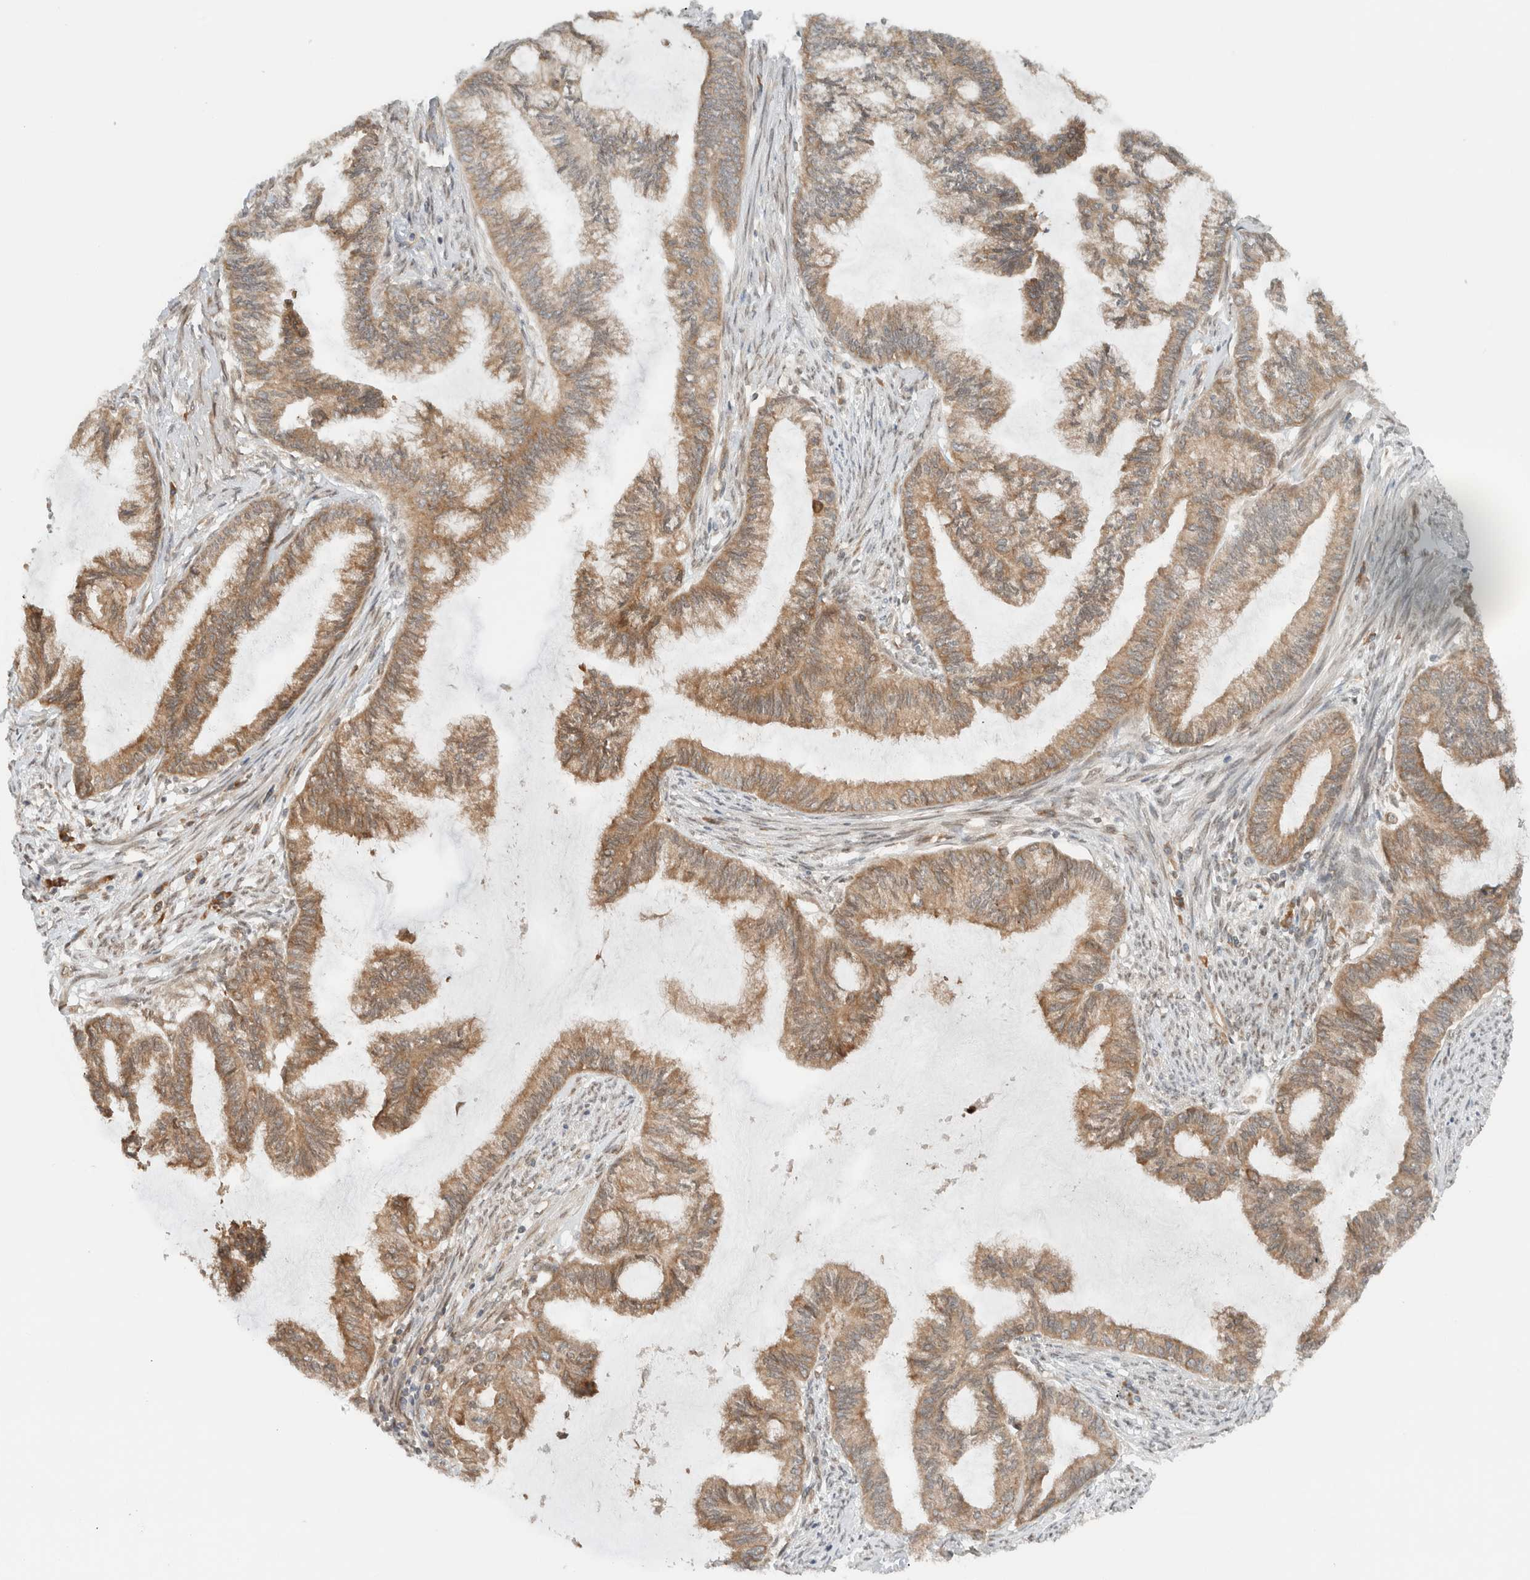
{"staining": {"intensity": "moderate", "quantity": ">75%", "location": "cytoplasmic/membranous"}, "tissue": "endometrial cancer", "cell_type": "Tumor cells", "image_type": "cancer", "snomed": [{"axis": "morphology", "description": "Adenocarcinoma, NOS"}, {"axis": "topography", "description": "Endometrium"}], "caption": "Moderate cytoplasmic/membranous expression for a protein is present in approximately >75% of tumor cells of adenocarcinoma (endometrial) using immunohistochemistry.", "gene": "ARFGEF2", "patient": {"sex": "female", "age": 86}}